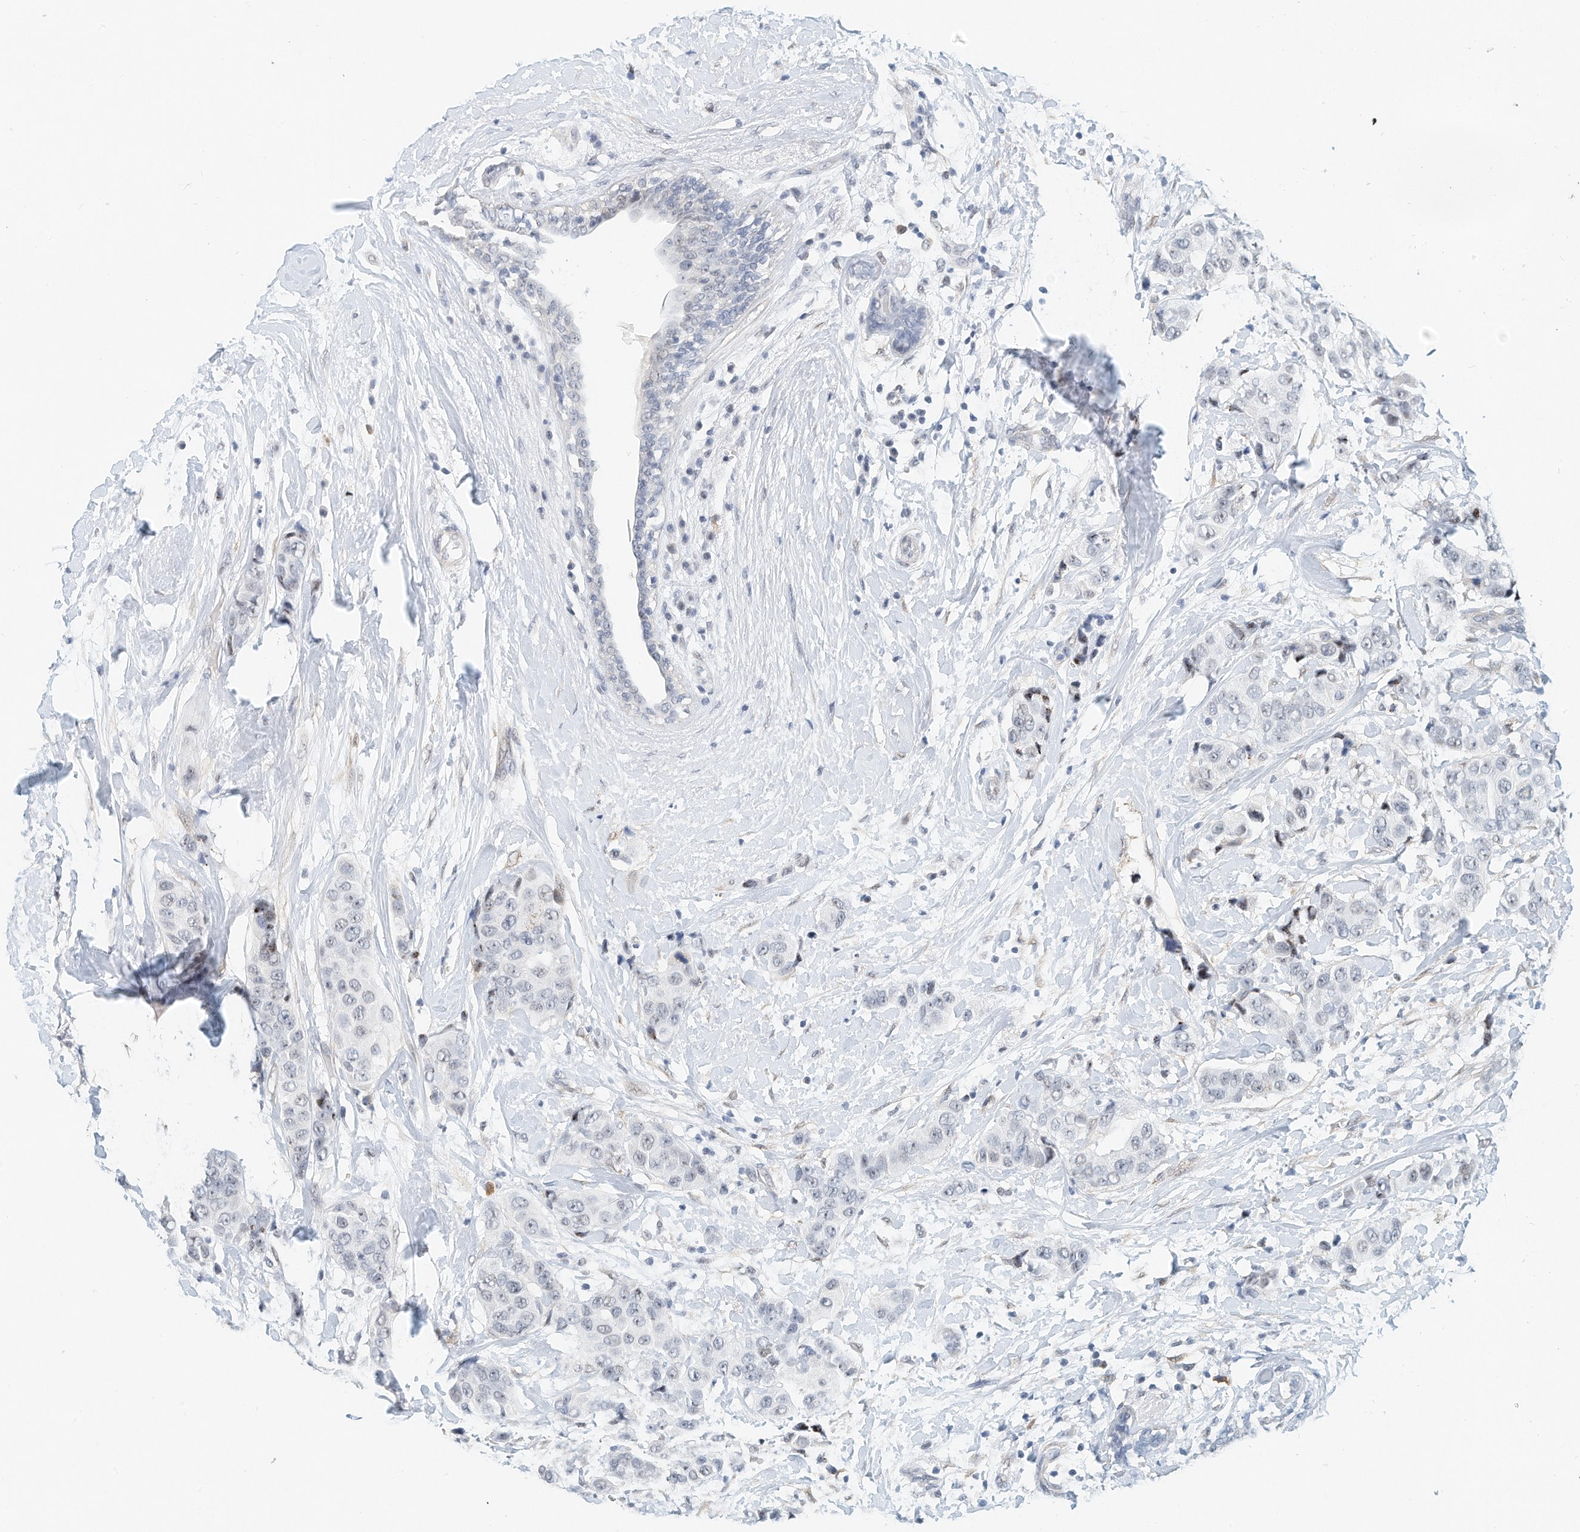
{"staining": {"intensity": "negative", "quantity": "none", "location": "none"}, "tissue": "breast cancer", "cell_type": "Tumor cells", "image_type": "cancer", "snomed": [{"axis": "morphology", "description": "Normal tissue, NOS"}, {"axis": "morphology", "description": "Duct carcinoma"}, {"axis": "topography", "description": "Breast"}], "caption": "This is an immunohistochemistry histopathology image of human breast cancer (infiltrating ductal carcinoma). There is no positivity in tumor cells.", "gene": "ARHGAP28", "patient": {"sex": "female", "age": 39}}